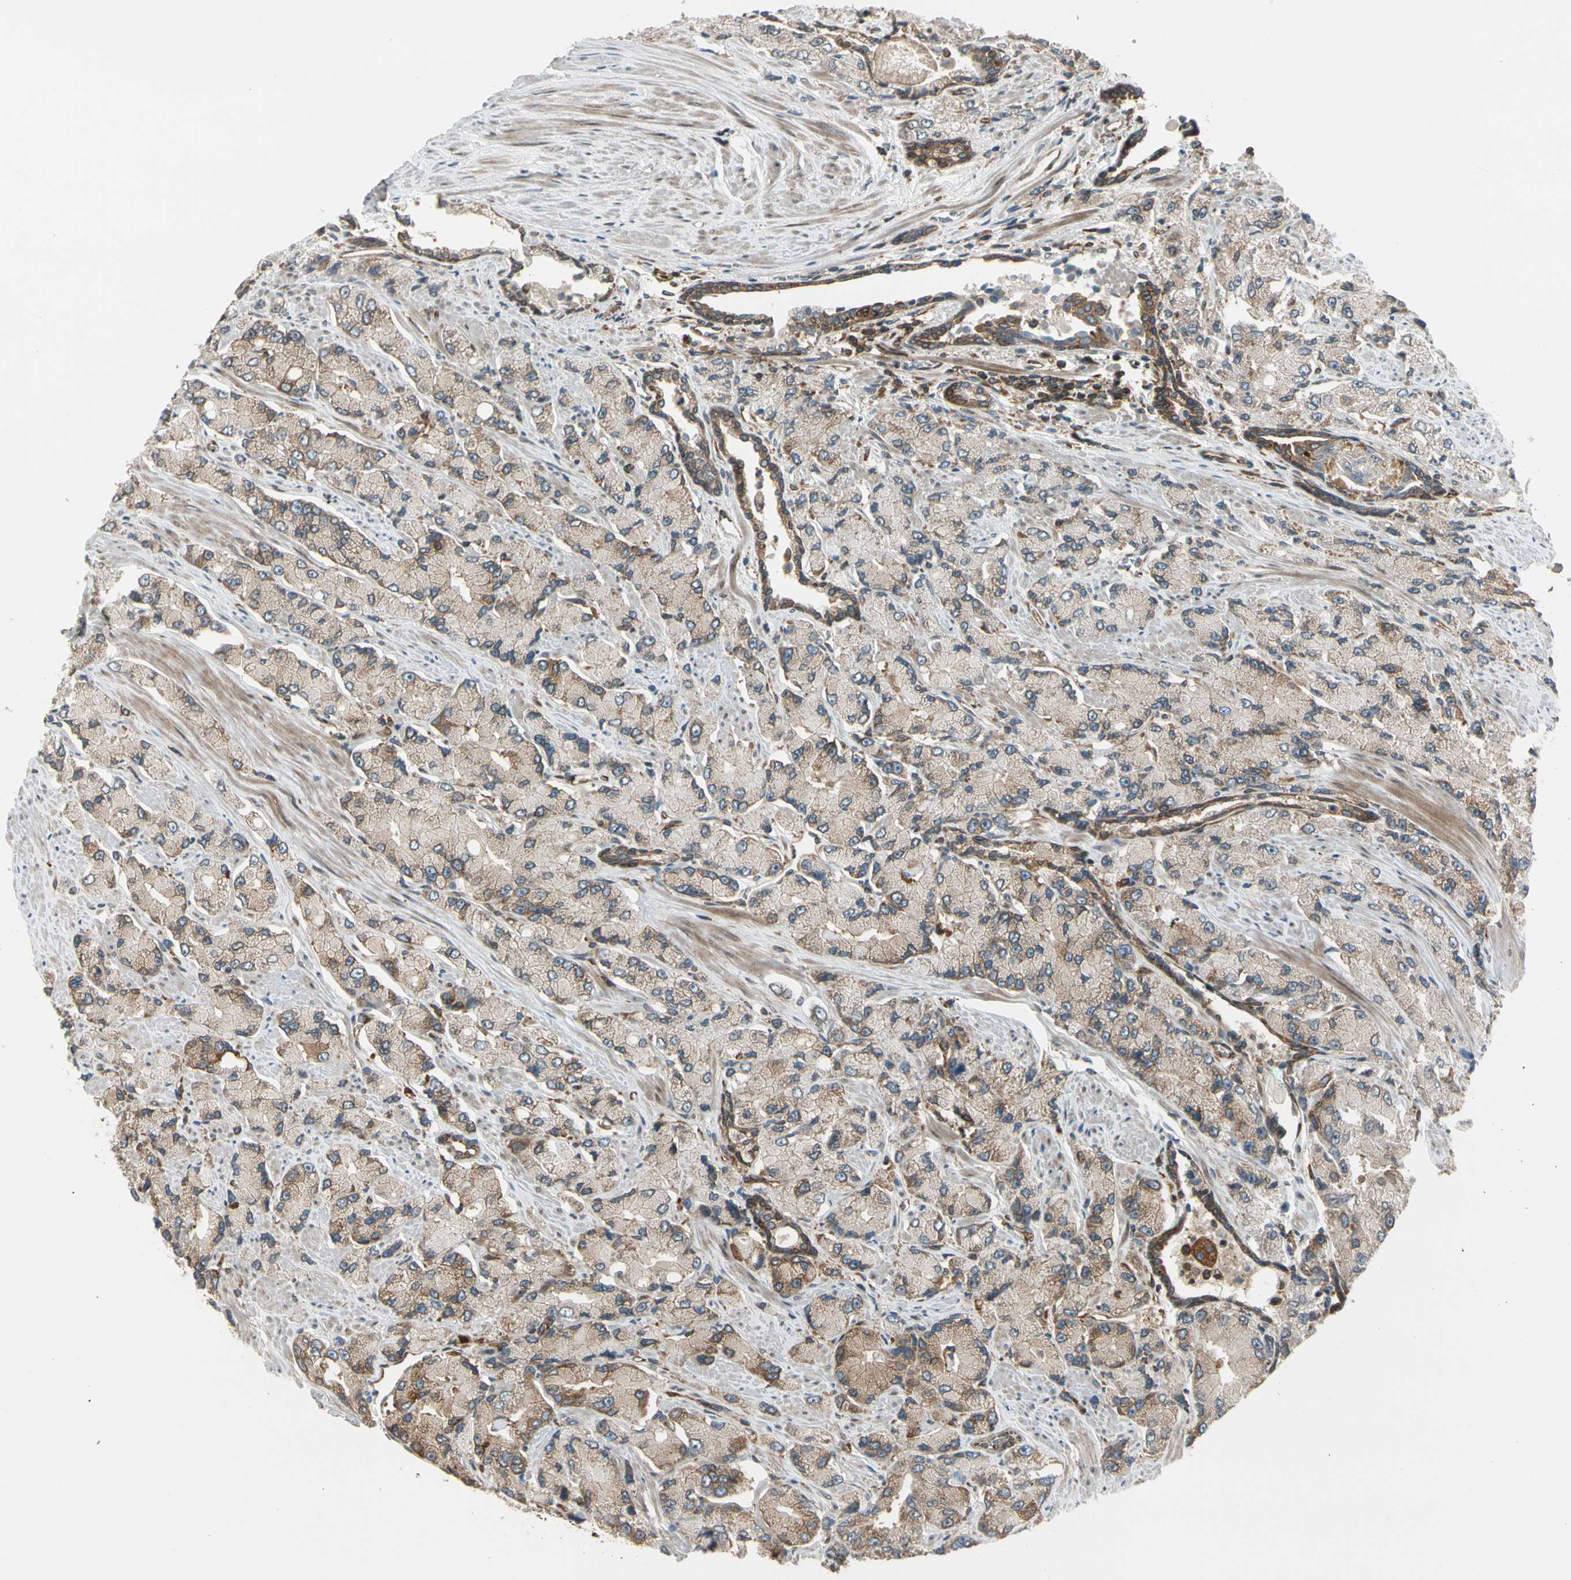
{"staining": {"intensity": "moderate", "quantity": "<25%", "location": "cytoplasmic/membranous"}, "tissue": "prostate cancer", "cell_type": "Tumor cells", "image_type": "cancer", "snomed": [{"axis": "morphology", "description": "Adenocarcinoma, High grade"}, {"axis": "topography", "description": "Prostate"}], "caption": "Human prostate cancer (adenocarcinoma (high-grade)) stained with a brown dye displays moderate cytoplasmic/membranous positive expression in approximately <25% of tumor cells.", "gene": "TRIO", "patient": {"sex": "male", "age": 58}}